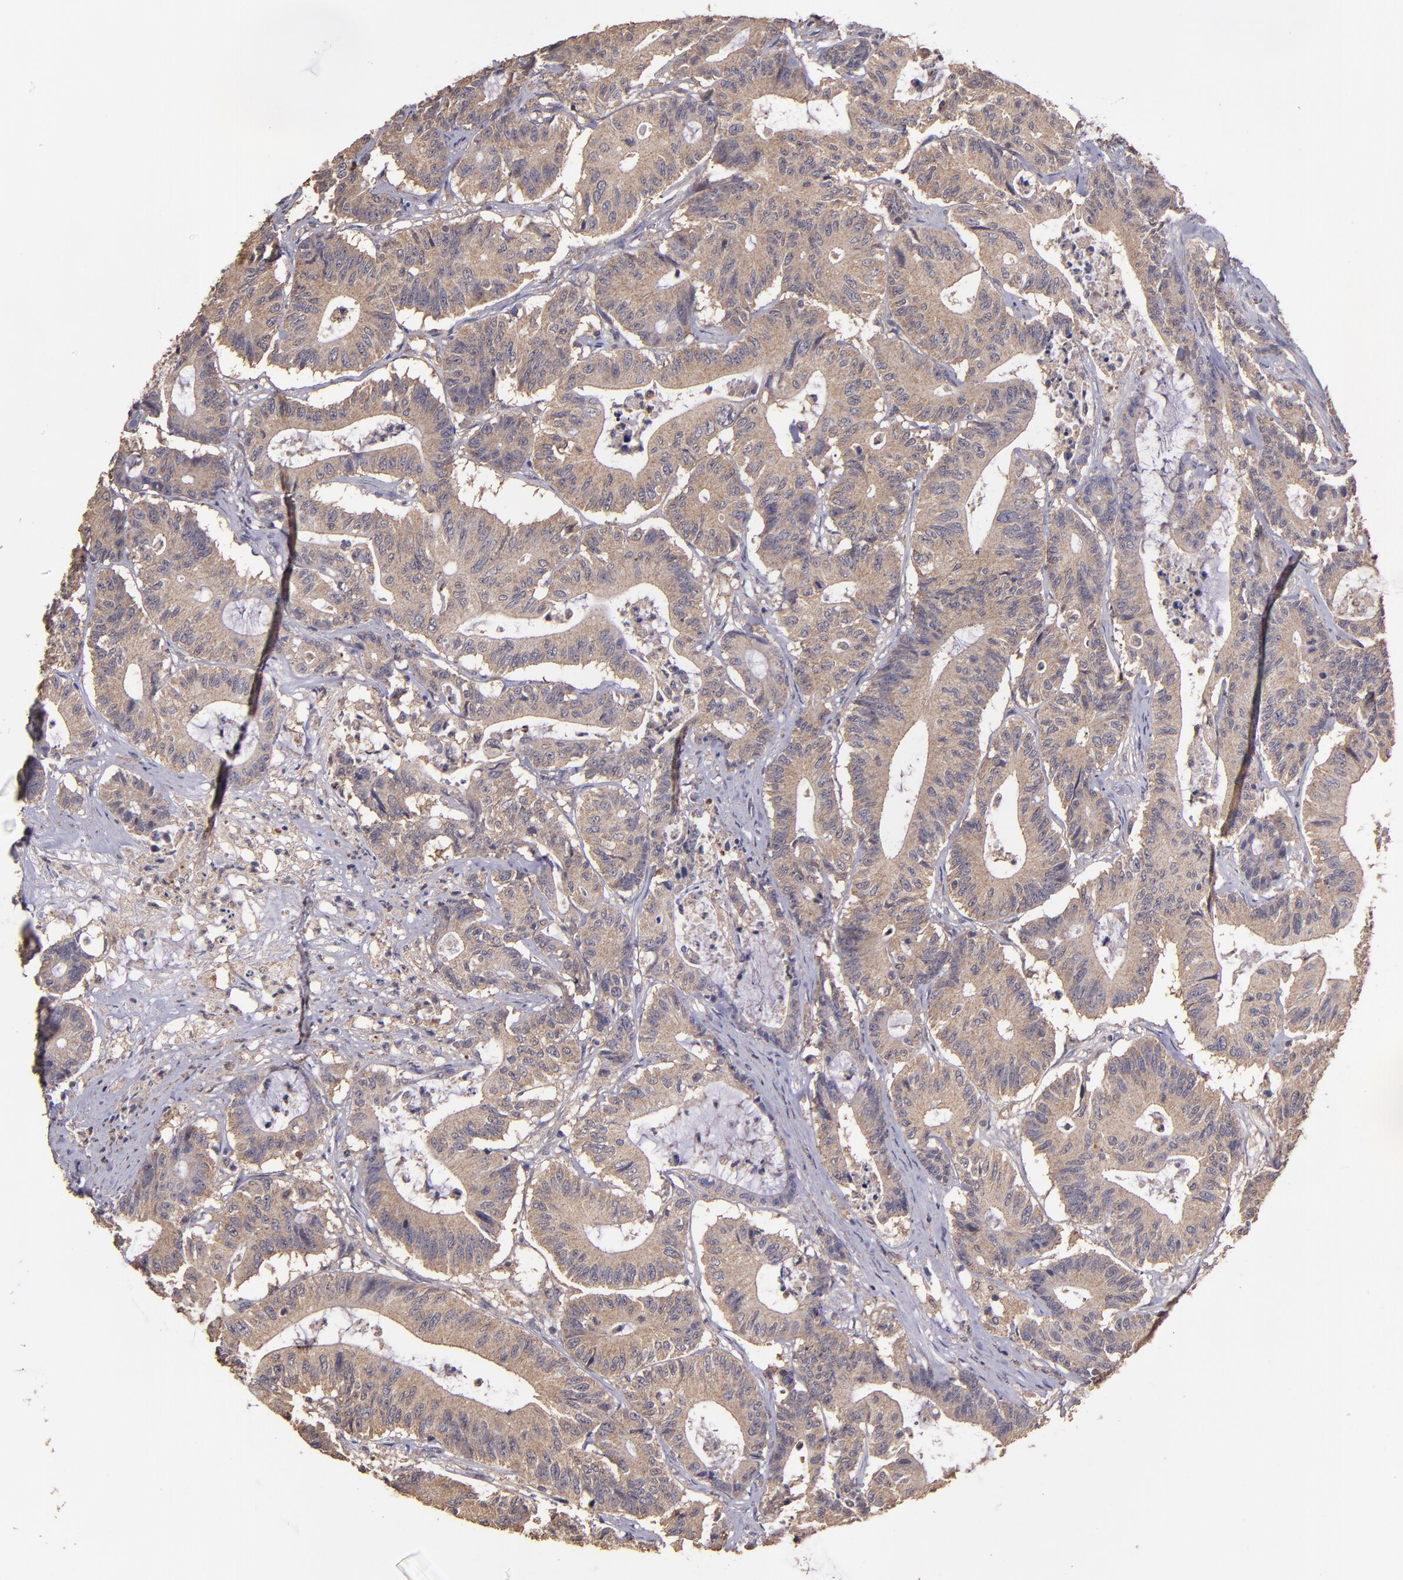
{"staining": {"intensity": "moderate", "quantity": ">75%", "location": "cytoplasmic/membranous"}, "tissue": "colorectal cancer", "cell_type": "Tumor cells", "image_type": "cancer", "snomed": [{"axis": "morphology", "description": "Adenocarcinoma, NOS"}, {"axis": "topography", "description": "Colon"}], "caption": "Colorectal cancer (adenocarcinoma) was stained to show a protein in brown. There is medium levels of moderate cytoplasmic/membranous expression in approximately >75% of tumor cells.", "gene": "HECTD1", "patient": {"sex": "female", "age": 84}}